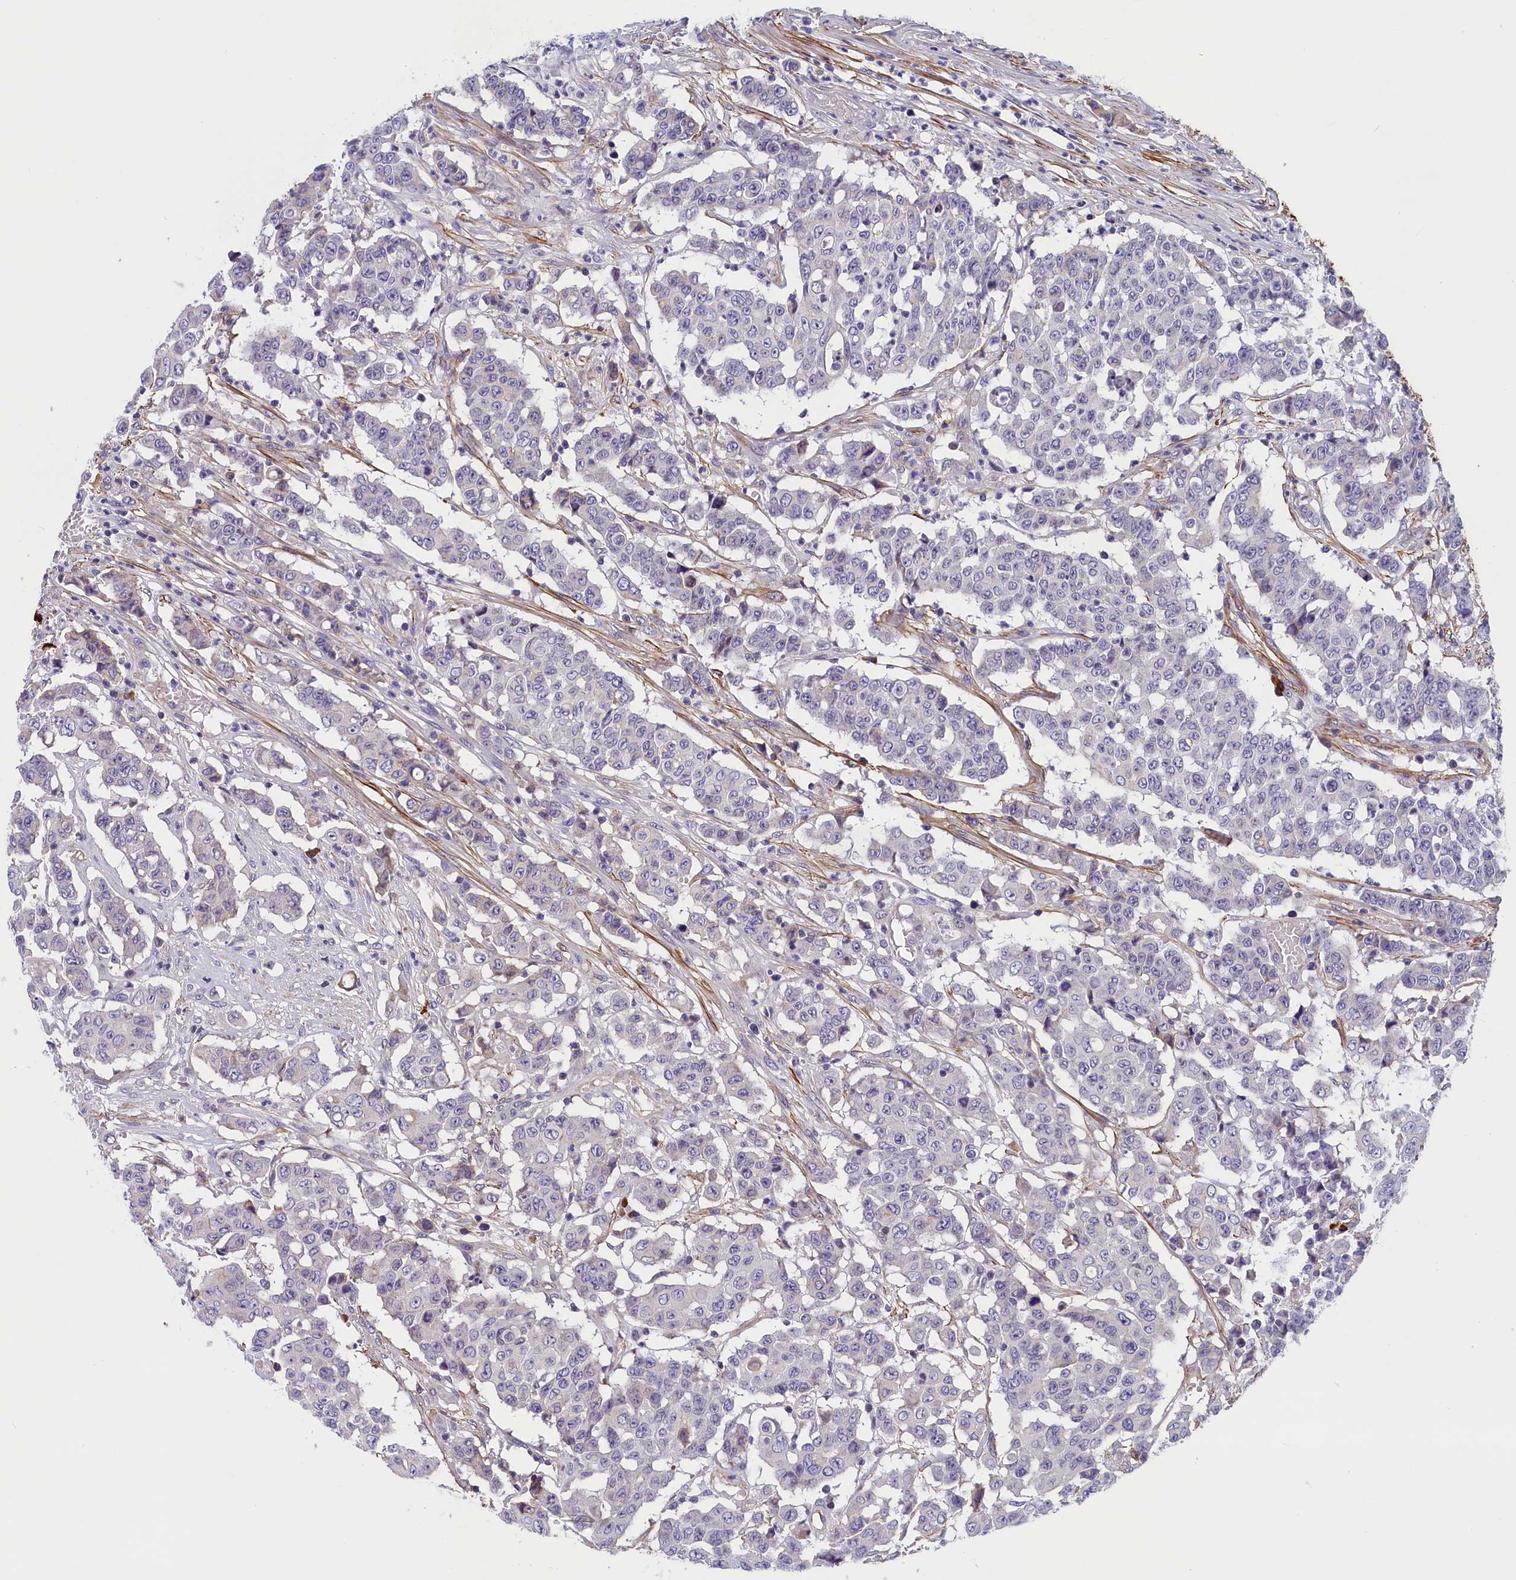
{"staining": {"intensity": "negative", "quantity": "none", "location": "none"}, "tissue": "colorectal cancer", "cell_type": "Tumor cells", "image_type": "cancer", "snomed": [{"axis": "morphology", "description": "Adenocarcinoma, NOS"}, {"axis": "topography", "description": "Colon"}], "caption": "IHC micrograph of colorectal cancer (adenocarcinoma) stained for a protein (brown), which exhibits no expression in tumor cells.", "gene": "BCL2L13", "patient": {"sex": "male", "age": 51}}